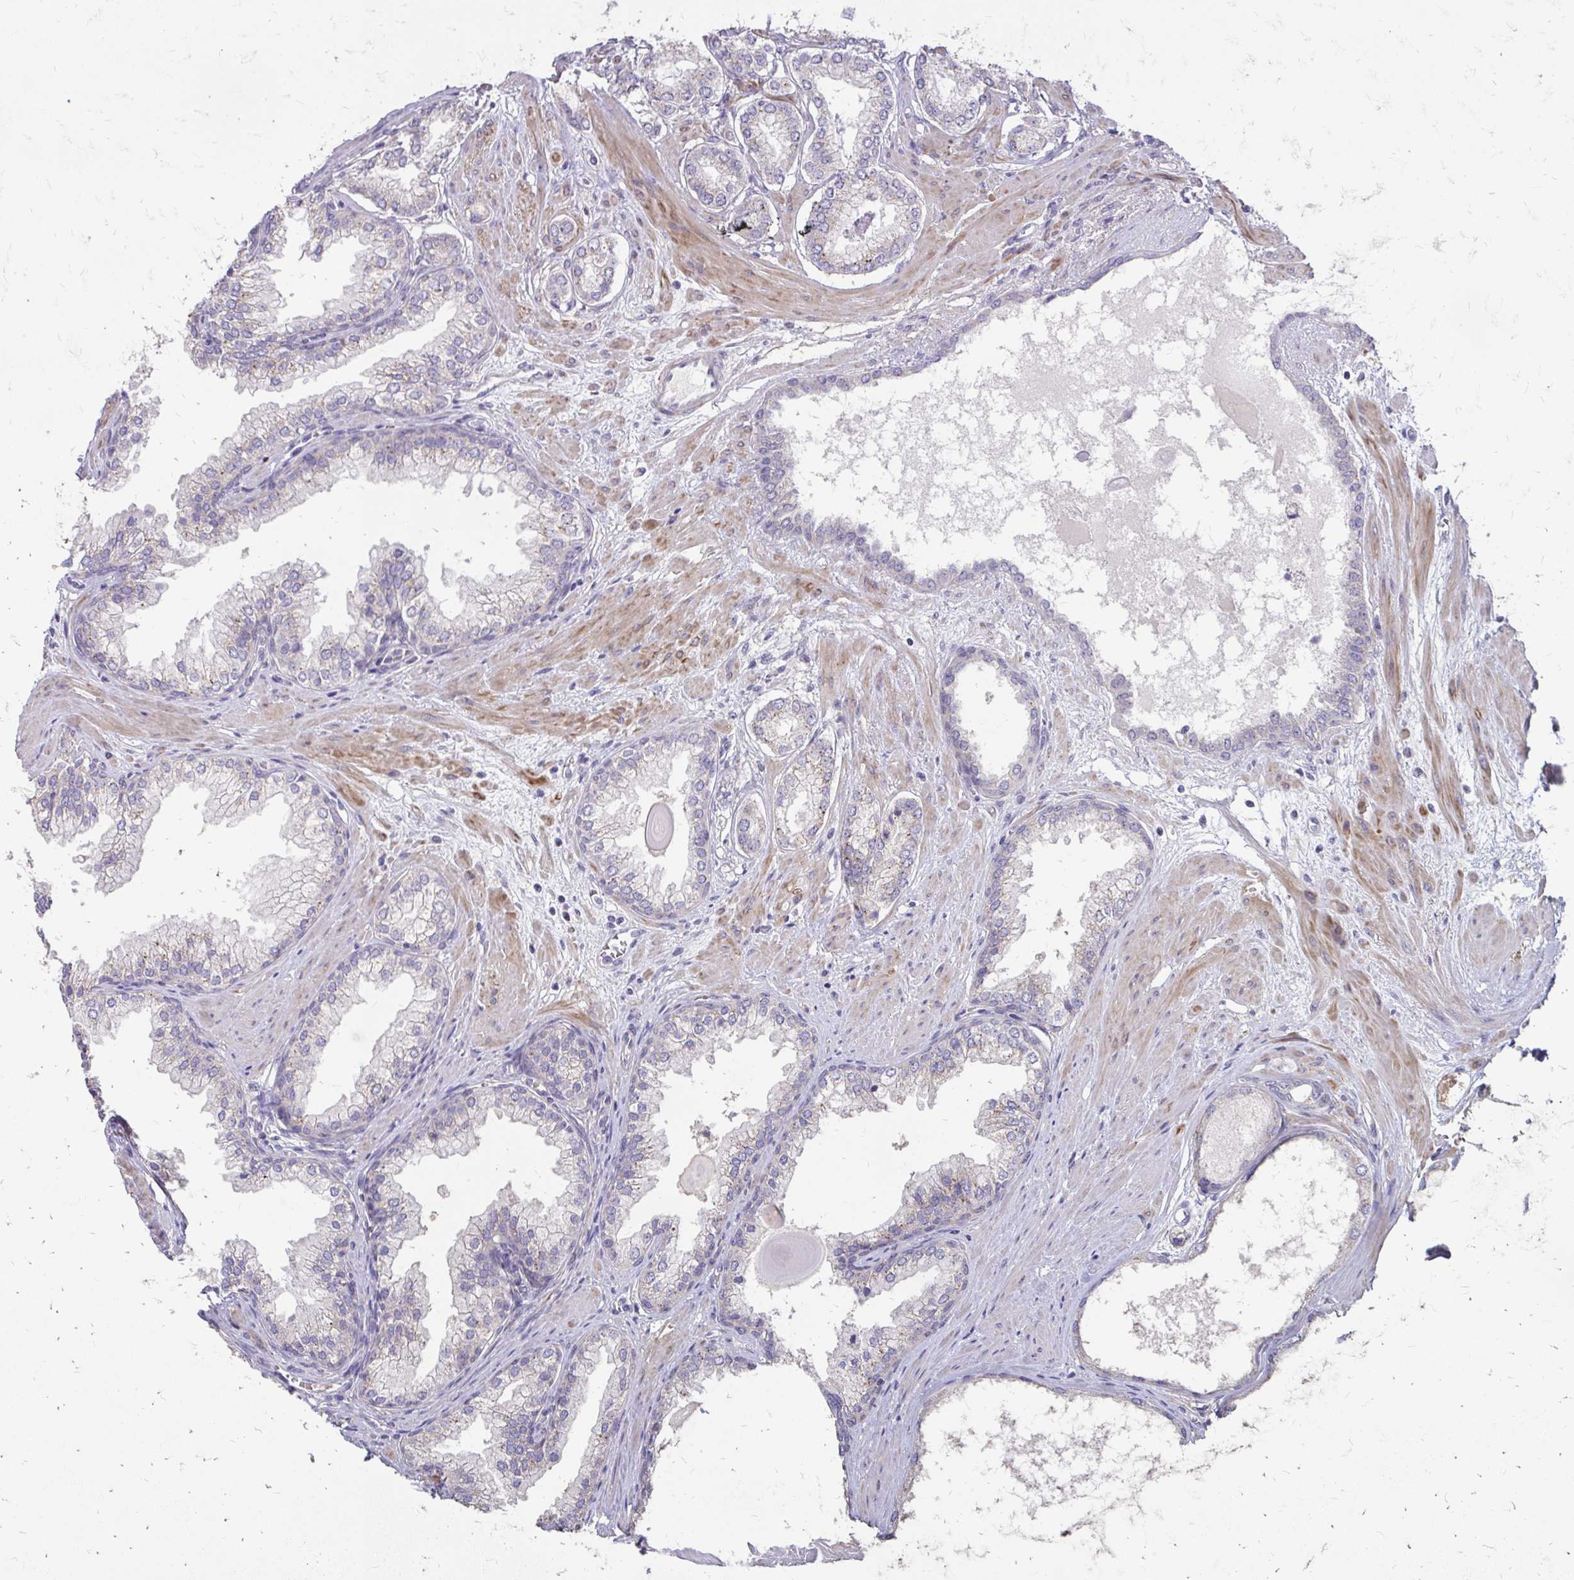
{"staining": {"intensity": "negative", "quantity": "none", "location": "none"}, "tissue": "prostate cancer", "cell_type": "Tumor cells", "image_type": "cancer", "snomed": [{"axis": "morphology", "description": "Adenocarcinoma, Low grade"}, {"axis": "topography", "description": "Prostate"}], "caption": "Tumor cells are negative for brown protein staining in prostate cancer.", "gene": "MYORG", "patient": {"sex": "male", "age": 64}}